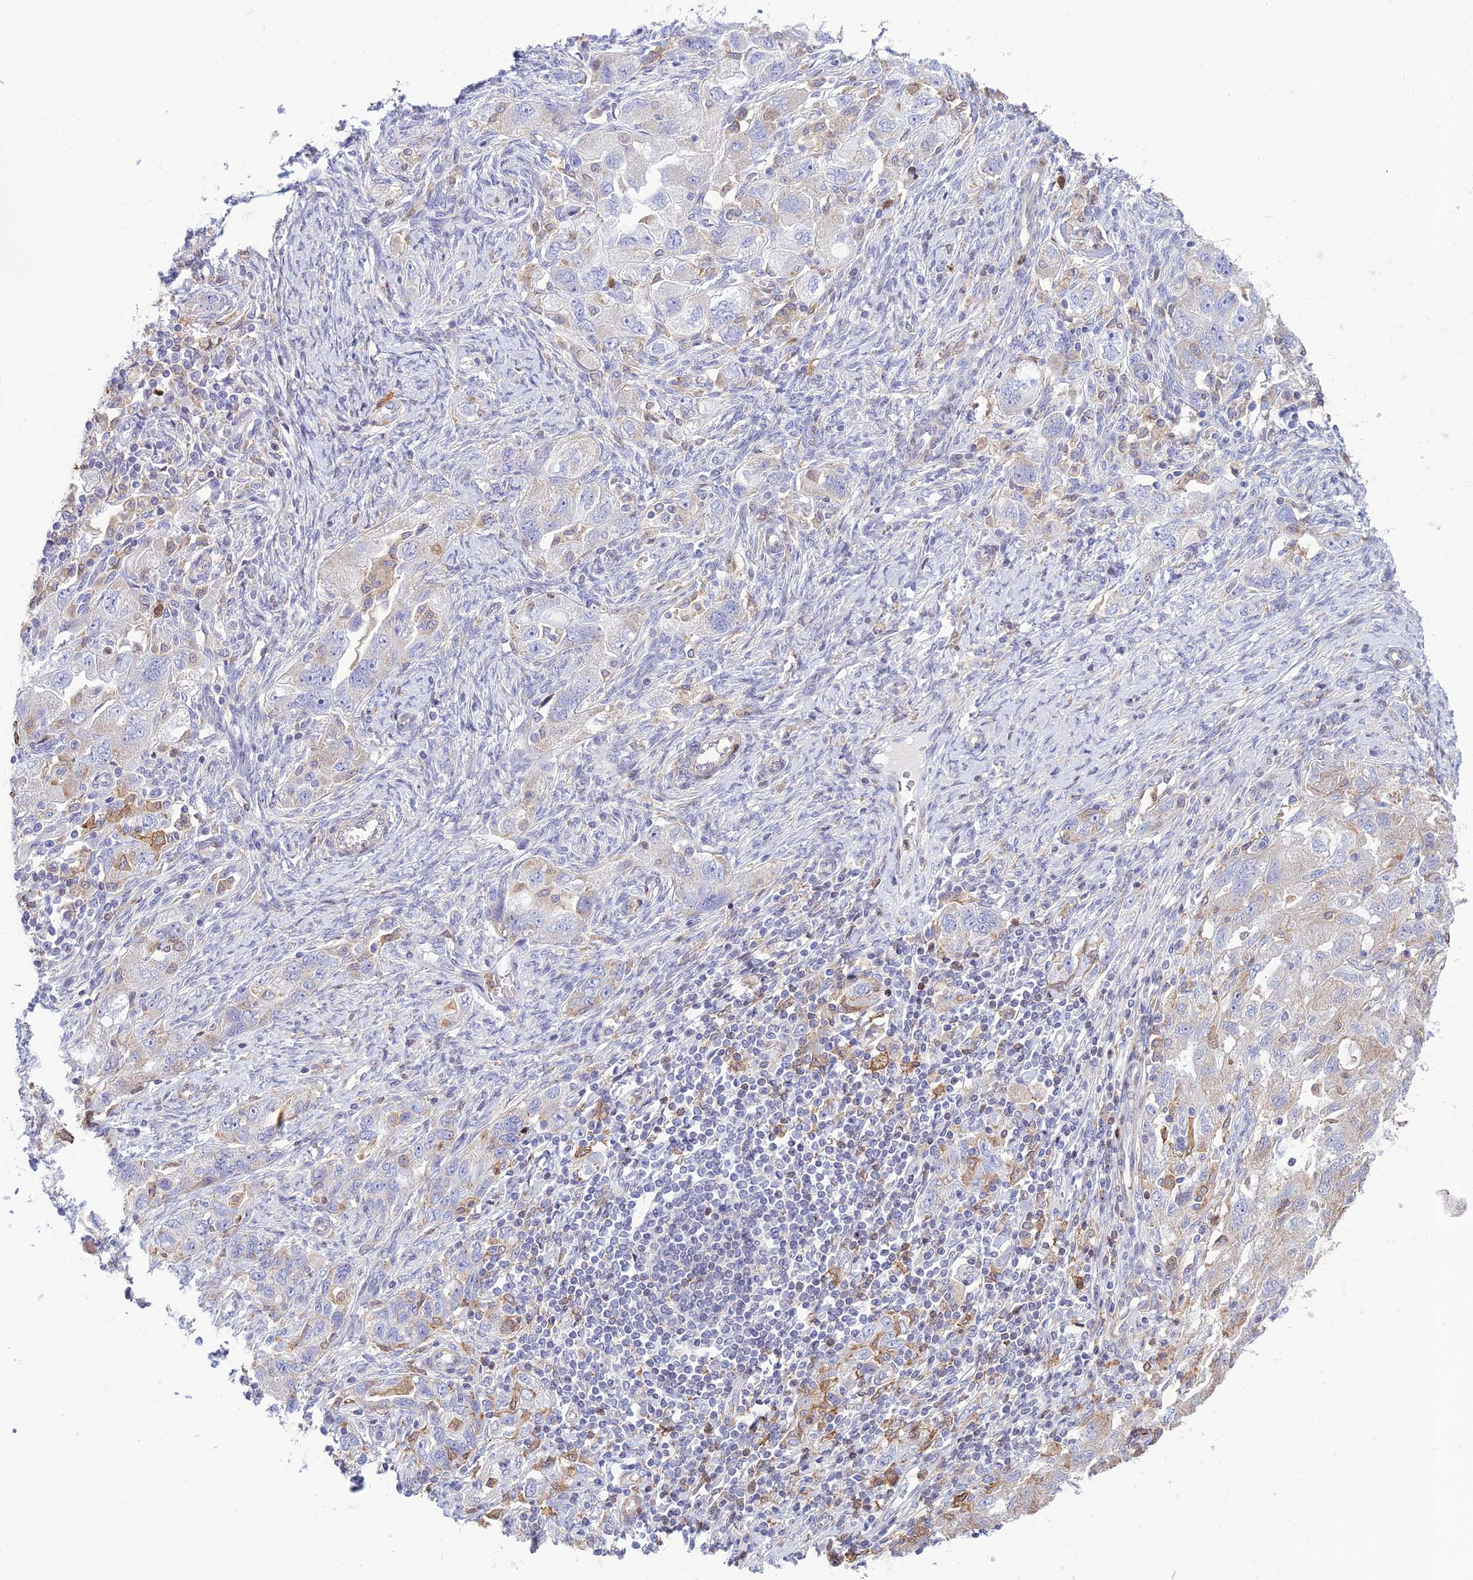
{"staining": {"intensity": "negative", "quantity": "none", "location": "none"}, "tissue": "ovarian cancer", "cell_type": "Tumor cells", "image_type": "cancer", "snomed": [{"axis": "morphology", "description": "Carcinoma, NOS"}, {"axis": "morphology", "description": "Cystadenocarcinoma, serous, NOS"}, {"axis": "topography", "description": "Ovary"}], "caption": "Ovarian carcinoma stained for a protein using IHC shows no staining tumor cells.", "gene": "FAM186B", "patient": {"sex": "female", "age": 69}}